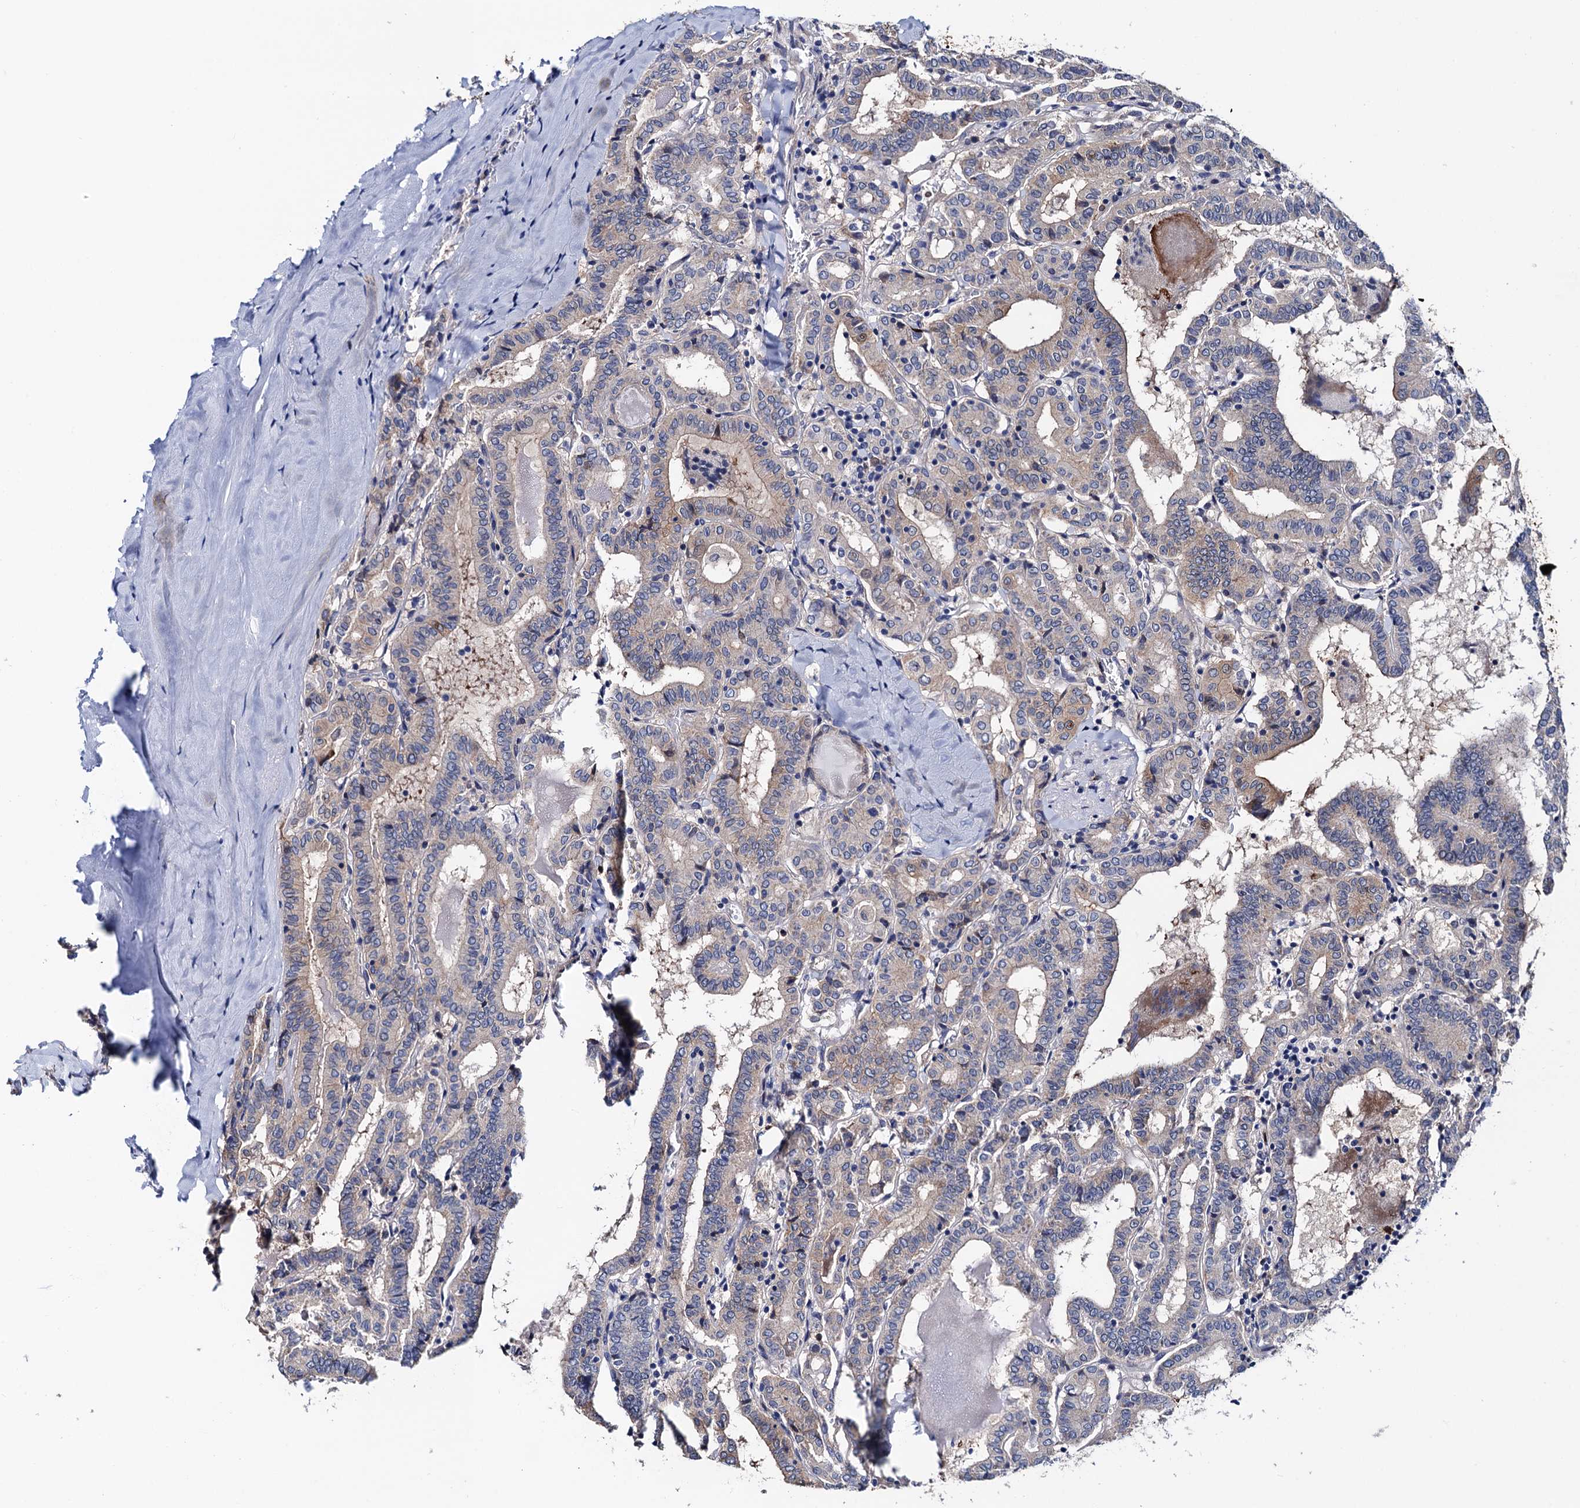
{"staining": {"intensity": "negative", "quantity": "none", "location": "none"}, "tissue": "thyroid cancer", "cell_type": "Tumor cells", "image_type": "cancer", "snomed": [{"axis": "morphology", "description": "Papillary adenocarcinoma, NOS"}, {"axis": "topography", "description": "Thyroid gland"}], "caption": "Thyroid papillary adenocarcinoma was stained to show a protein in brown. There is no significant staining in tumor cells.", "gene": "ZDHHC18", "patient": {"sex": "female", "age": 72}}